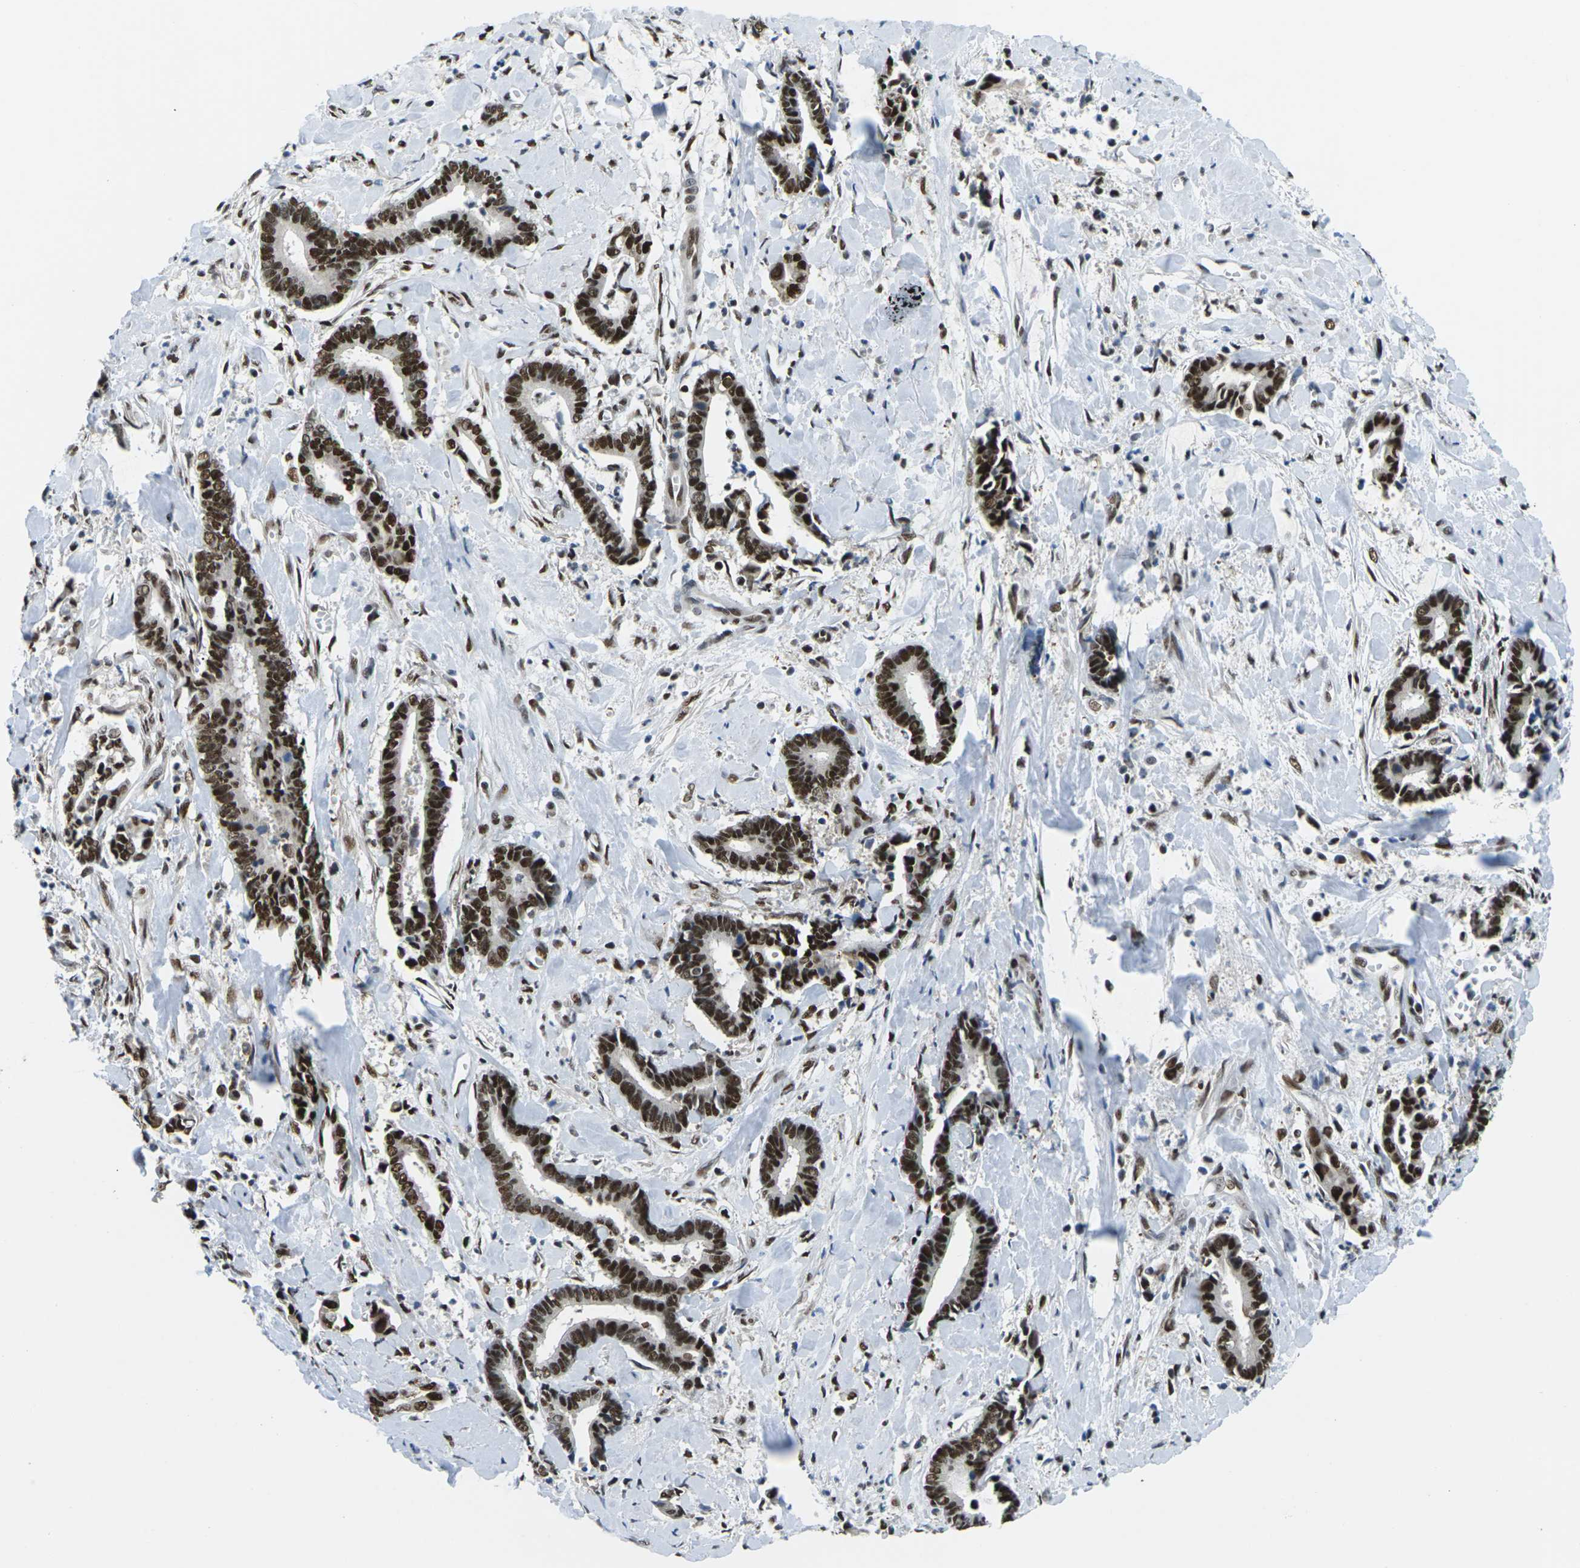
{"staining": {"intensity": "strong", "quantity": ">75%", "location": "nuclear"}, "tissue": "cervical cancer", "cell_type": "Tumor cells", "image_type": "cancer", "snomed": [{"axis": "morphology", "description": "Adenocarcinoma, NOS"}, {"axis": "topography", "description": "Cervix"}], "caption": "The immunohistochemical stain highlights strong nuclear staining in tumor cells of adenocarcinoma (cervical) tissue. Nuclei are stained in blue.", "gene": "PSME3", "patient": {"sex": "female", "age": 44}}